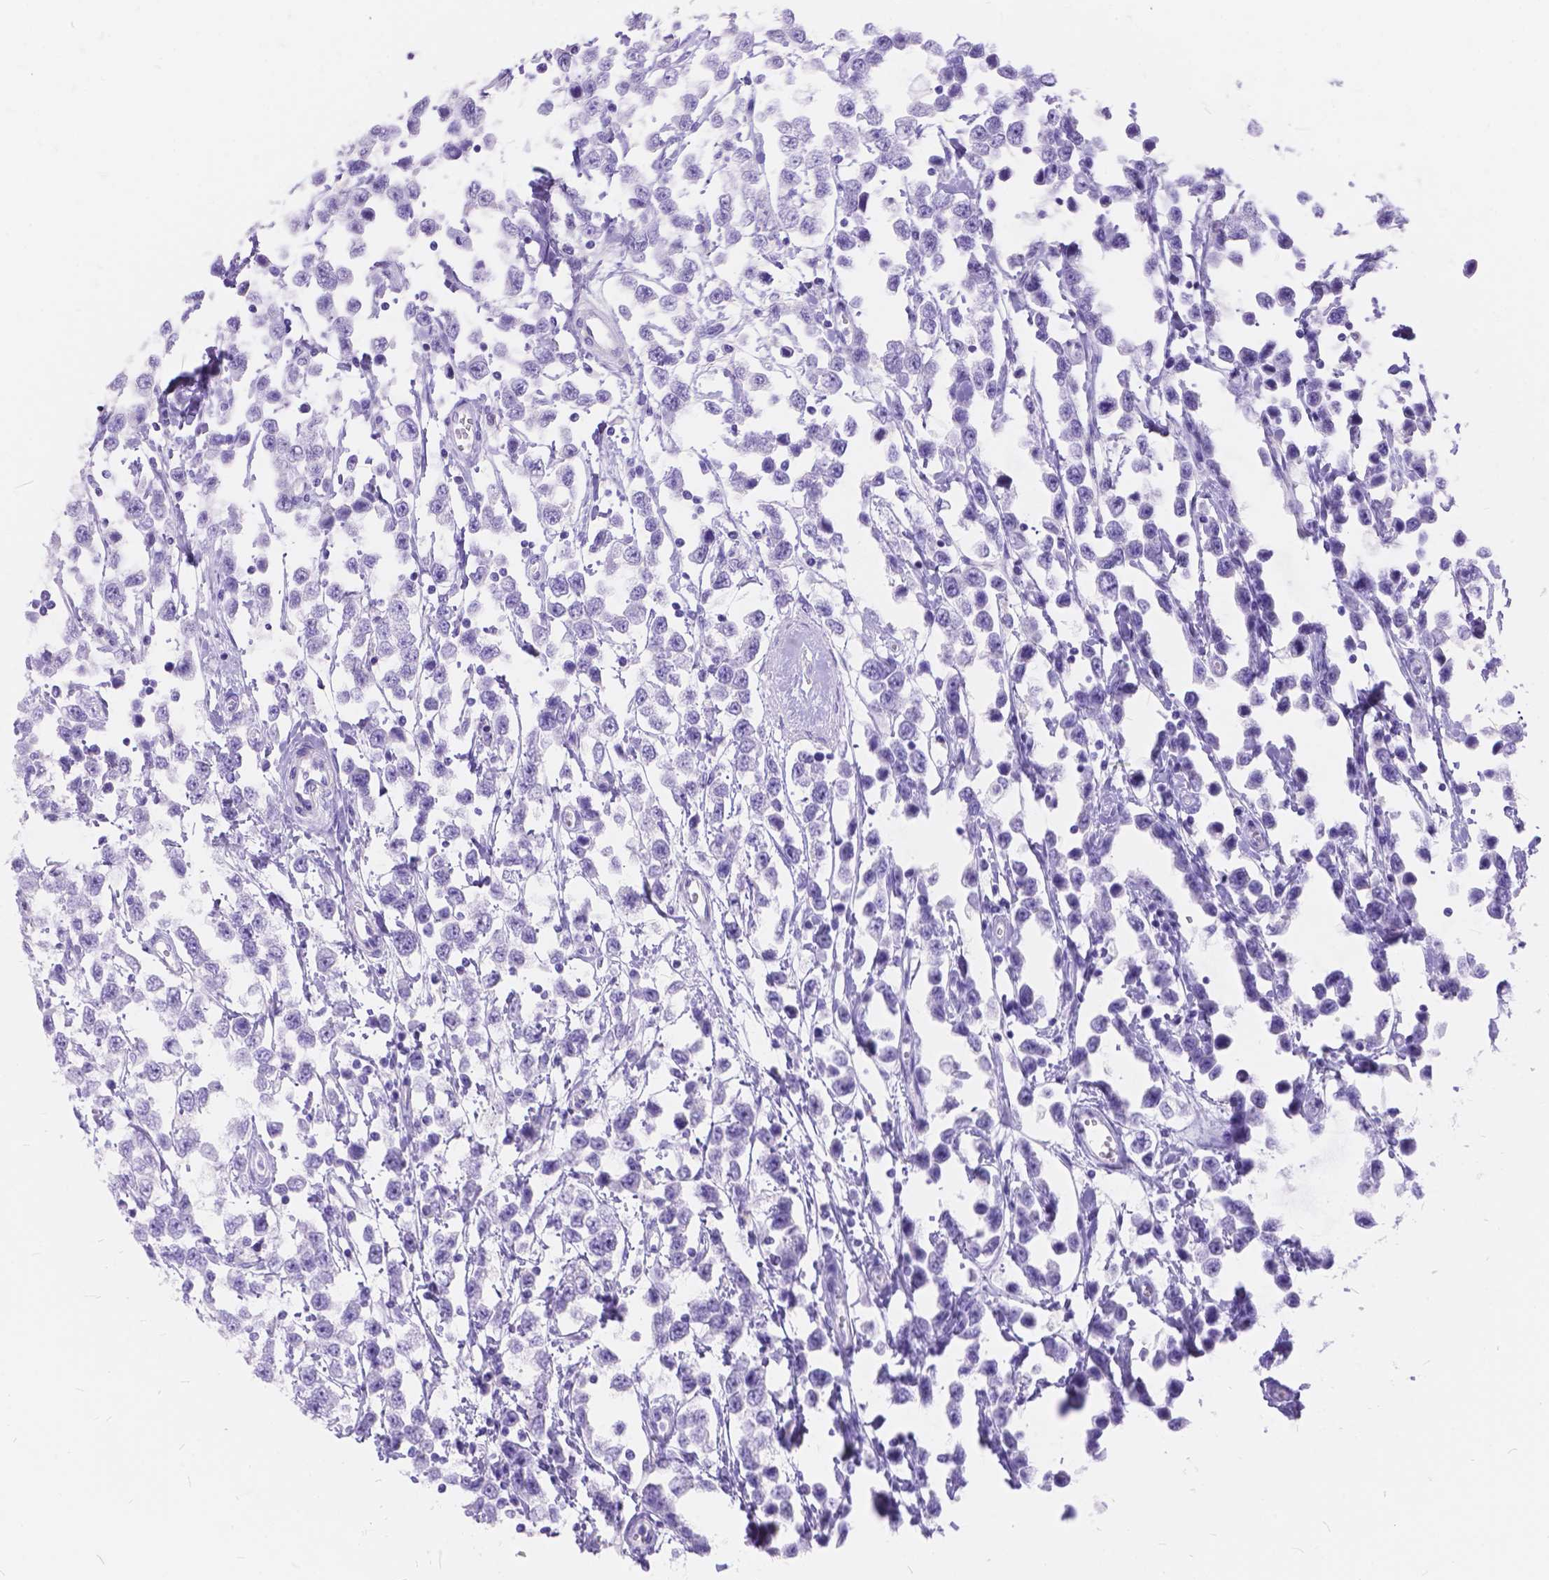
{"staining": {"intensity": "negative", "quantity": "none", "location": "none"}, "tissue": "testis cancer", "cell_type": "Tumor cells", "image_type": "cancer", "snomed": [{"axis": "morphology", "description": "Seminoma, NOS"}, {"axis": "topography", "description": "Testis"}], "caption": "This micrograph is of seminoma (testis) stained with immunohistochemistry to label a protein in brown with the nuclei are counter-stained blue. There is no staining in tumor cells.", "gene": "FOXL2", "patient": {"sex": "male", "age": 34}}